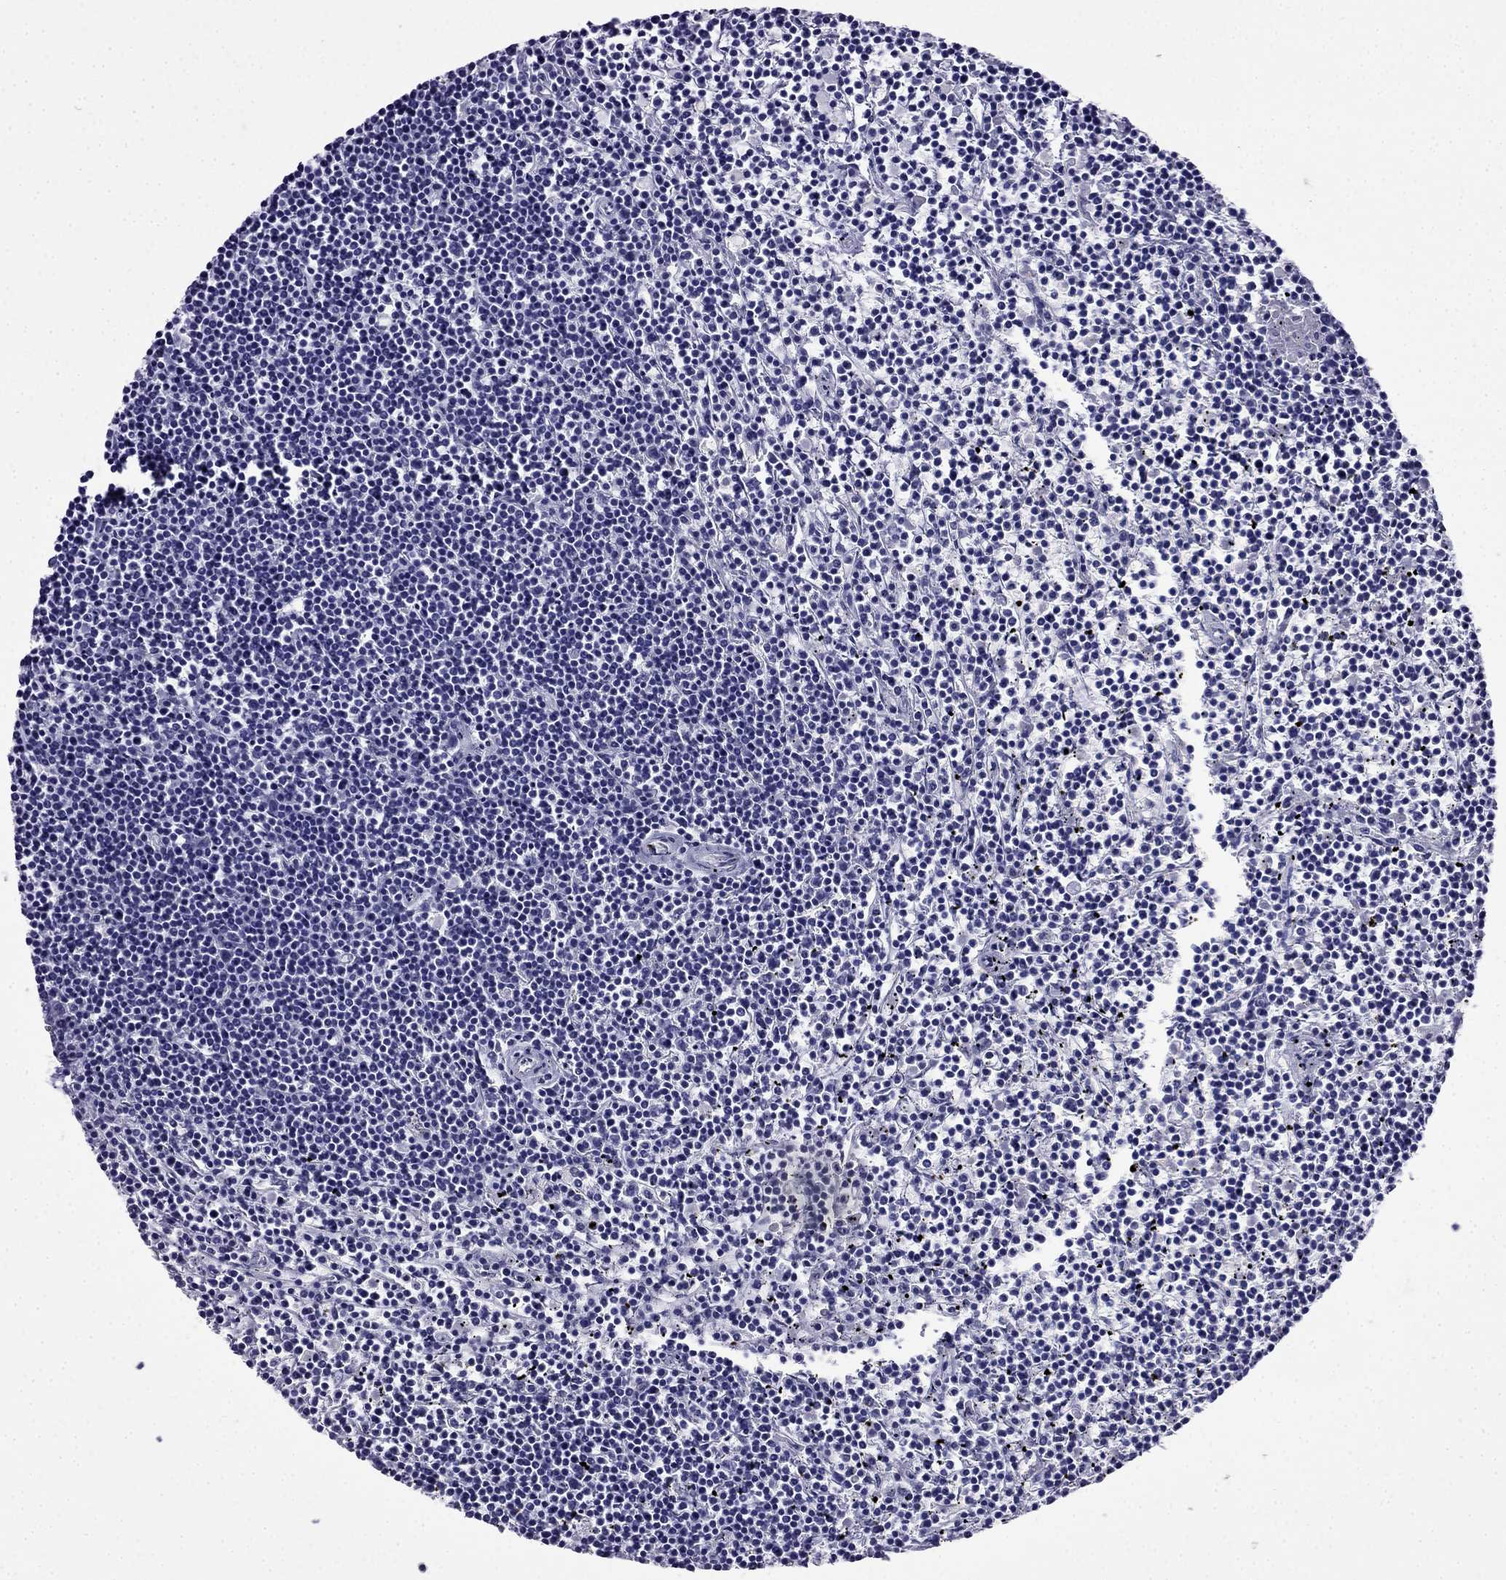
{"staining": {"intensity": "negative", "quantity": "none", "location": "none"}, "tissue": "lymphoma", "cell_type": "Tumor cells", "image_type": "cancer", "snomed": [{"axis": "morphology", "description": "Malignant lymphoma, non-Hodgkin's type, Low grade"}, {"axis": "topography", "description": "Spleen"}], "caption": "IHC image of human low-grade malignant lymphoma, non-Hodgkin's type stained for a protein (brown), which shows no staining in tumor cells.", "gene": "CDHR4", "patient": {"sex": "female", "age": 19}}